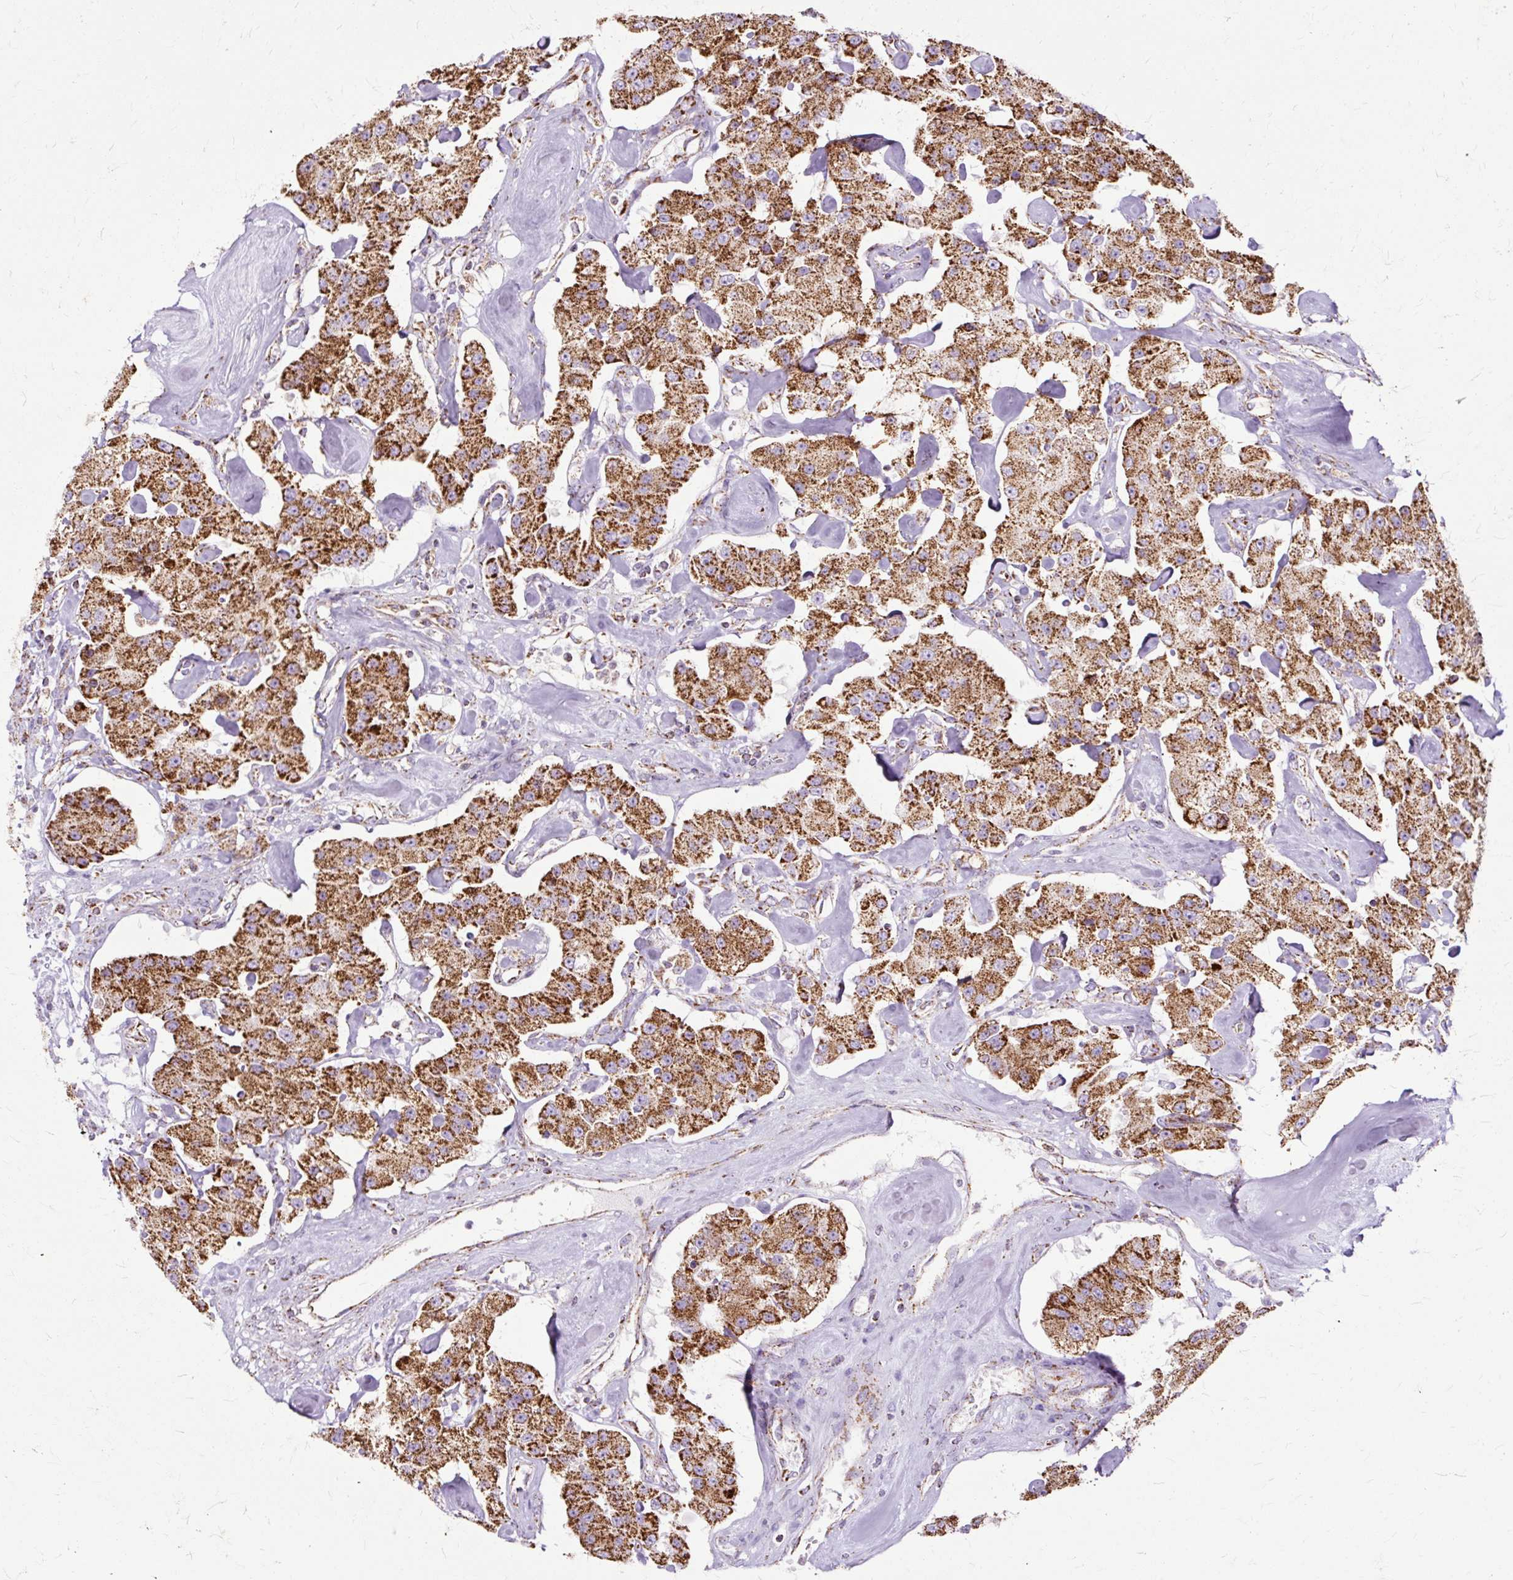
{"staining": {"intensity": "strong", "quantity": ">75%", "location": "cytoplasmic/membranous"}, "tissue": "carcinoid", "cell_type": "Tumor cells", "image_type": "cancer", "snomed": [{"axis": "morphology", "description": "Carcinoid, malignant, NOS"}, {"axis": "topography", "description": "Pancreas"}], "caption": "Carcinoid (malignant) stained for a protein demonstrates strong cytoplasmic/membranous positivity in tumor cells.", "gene": "DLAT", "patient": {"sex": "male", "age": 41}}